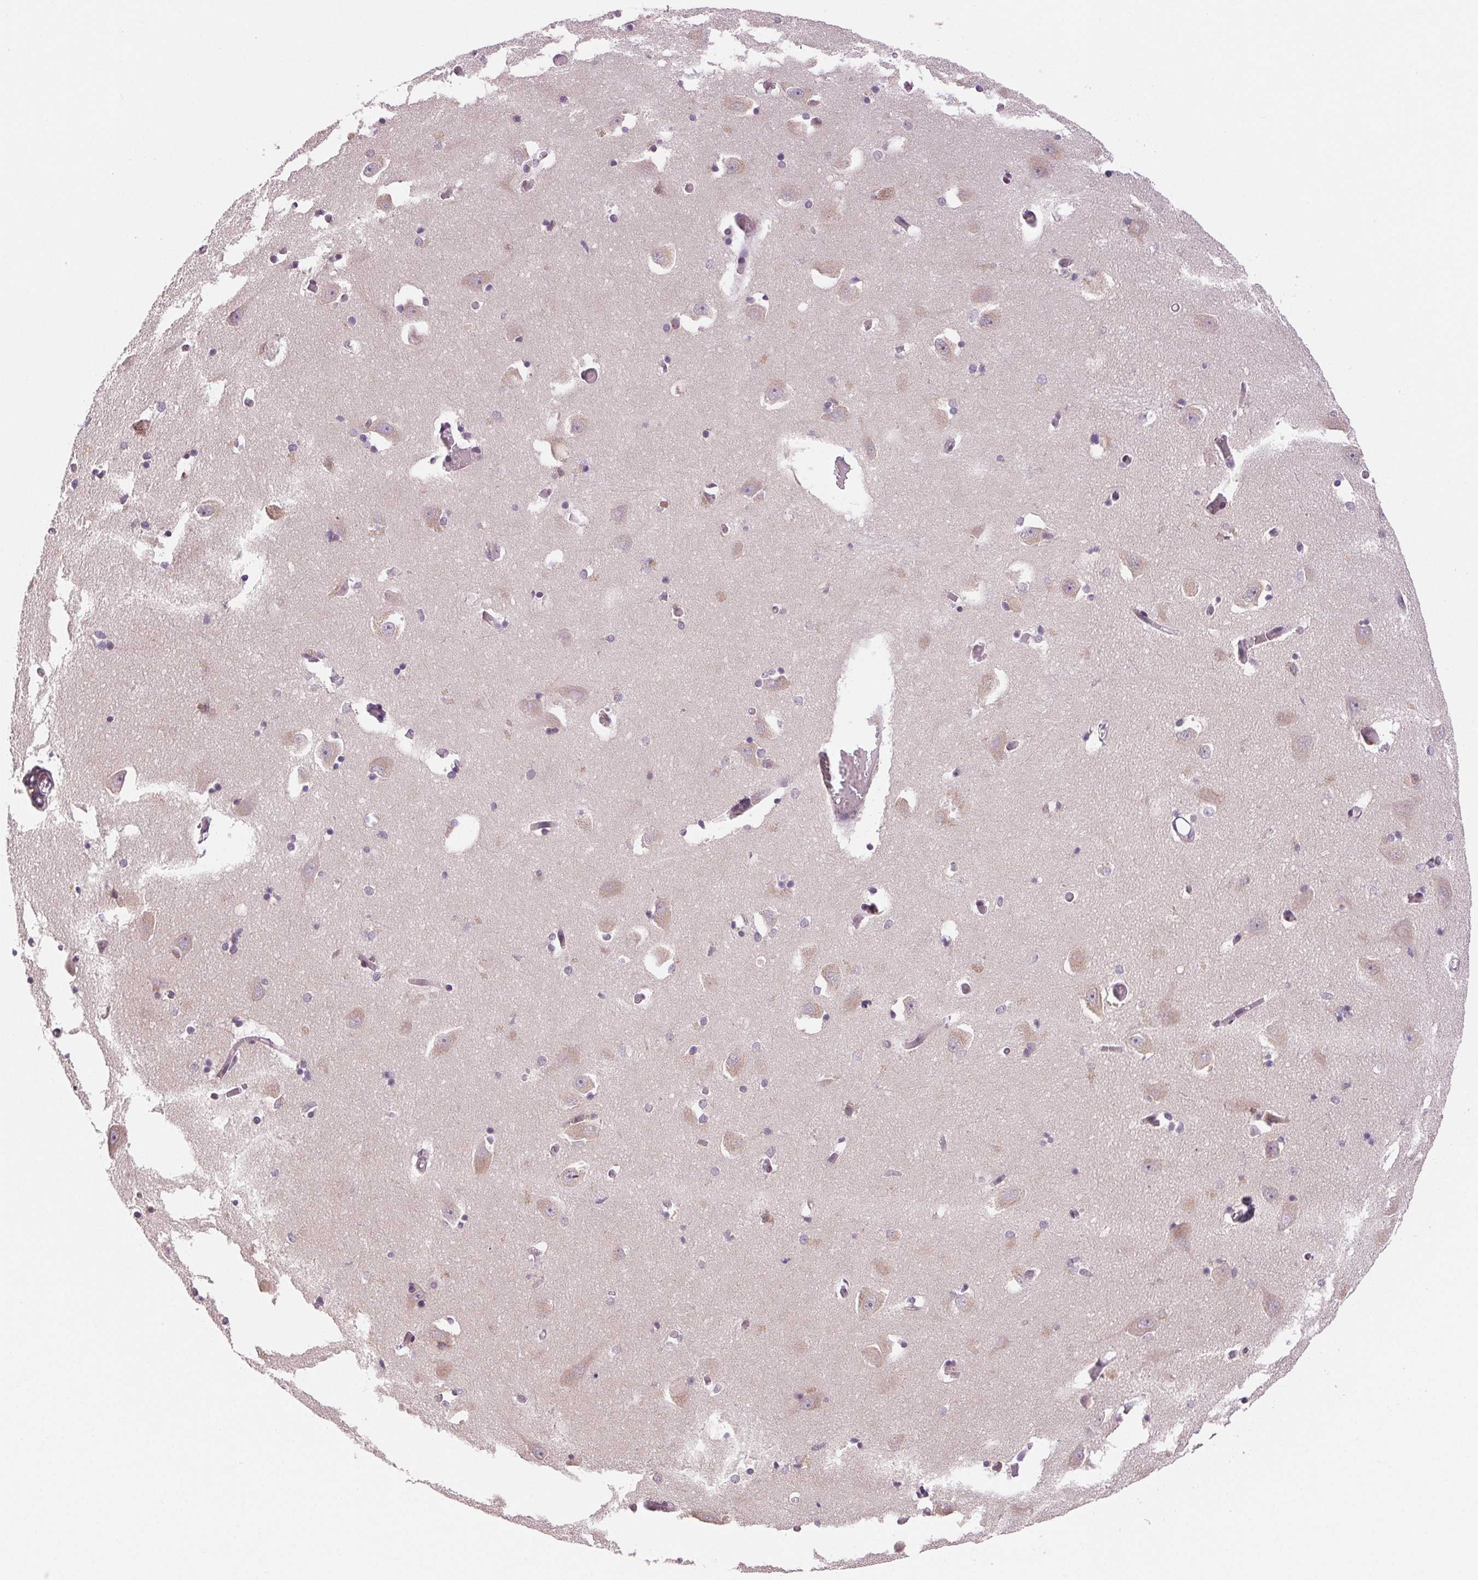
{"staining": {"intensity": "negative", "quantity": "none", "location": "none"}, "tissue": "caudate", "cell_type": "Glial cells", "image_type": "normal", "snomed": [{"axis": "morphology", "description": "Normal tissue, NOS"}, {"axis": "topography", "description": "Lateral ventricle wall"}, {"axis": "topography", "description": "Hippocampus"}], "caption": "This is a image of immunohistochemistry (IHC) staining of normal caudate, which shows no positivity in glial cells. Nuclei are stained in blue.", "gene": "GRHL3", "patient": {"sex": "female", "age": 63}}